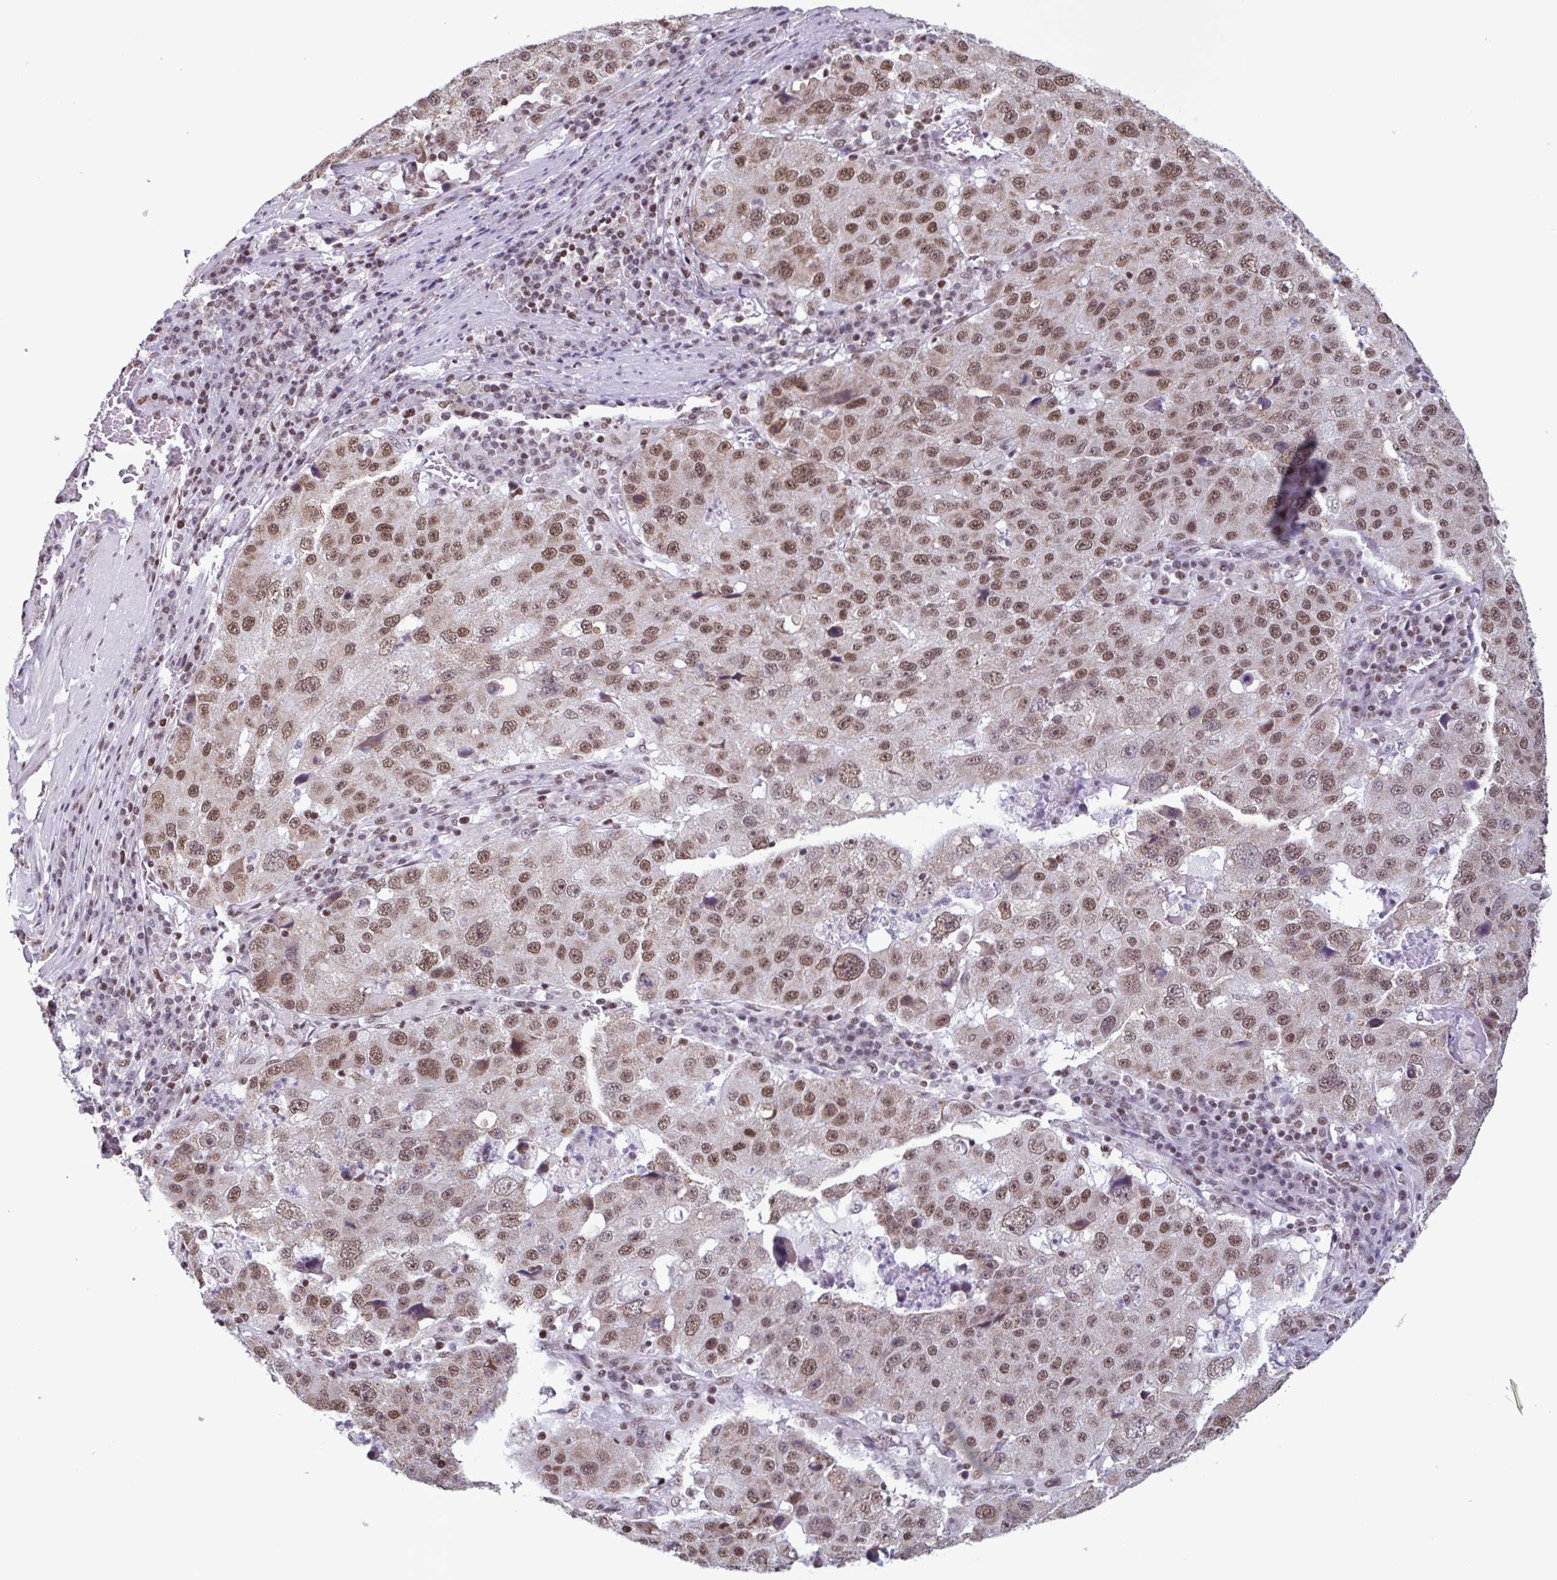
{"staining": {"intensity": "moderate", "quantity": ">75%", "location": "nuclear"}, "tissue": "stomach cancer", "cell_type": "Tumor cells", "image_type": "cancer", "snomed": [{"axis": "morphology", "description": "Adenocarcinoma, NOS"}, {"axis": "topography", "description": "Stomach"}], "caption": "Stomach adenocarcinoma stained for a protein exhibits moderate nuclear positivity in tumor cells.", "gene": "TIMM21", "patient": {"sex": "male", "age": 71}}